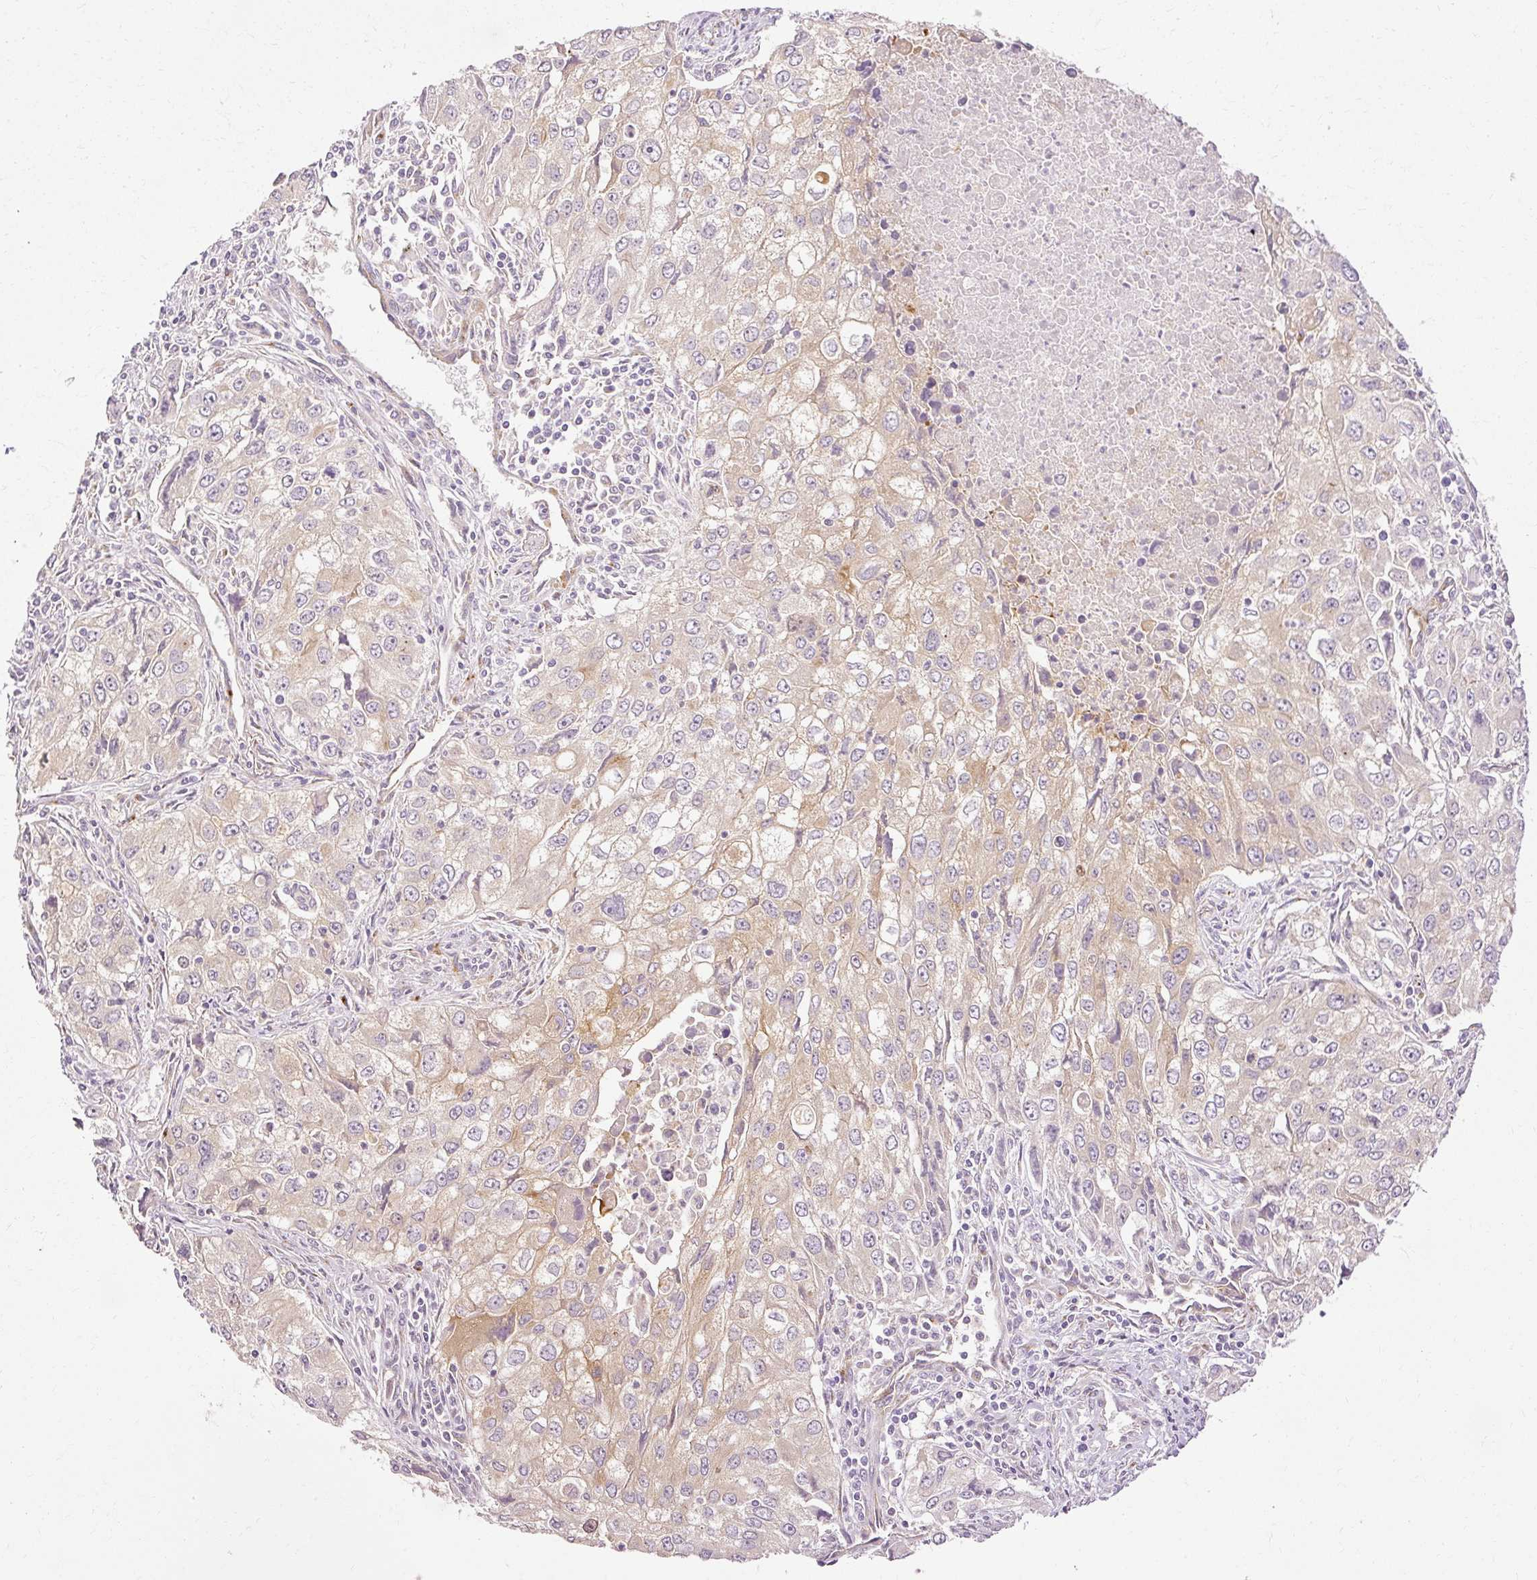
{"staining": {"intensity": "weak", "quantity": "<25%", "location": "cytoplasmic/membranous"}, "tissue": "lung cancer", "cell_type": "Tumor cells", "image_type": "cancer", "snomed": [{"axis": "morphology", "description": "Adenocarcinoma, NOS"}, {"axis": "morphology", "description": "Adenocarcinoma, metastatic, NOS"}, {"axis": "topography", "description": "Lymph node"}, {"axis": "topography", "description": "Lung"}], "caption": "A micrograph of lung cancer stained for a protein displays no brown staining in tumor cells.", "gene": "ARMH3", "patient": {"sex": "female", "age": 42}}